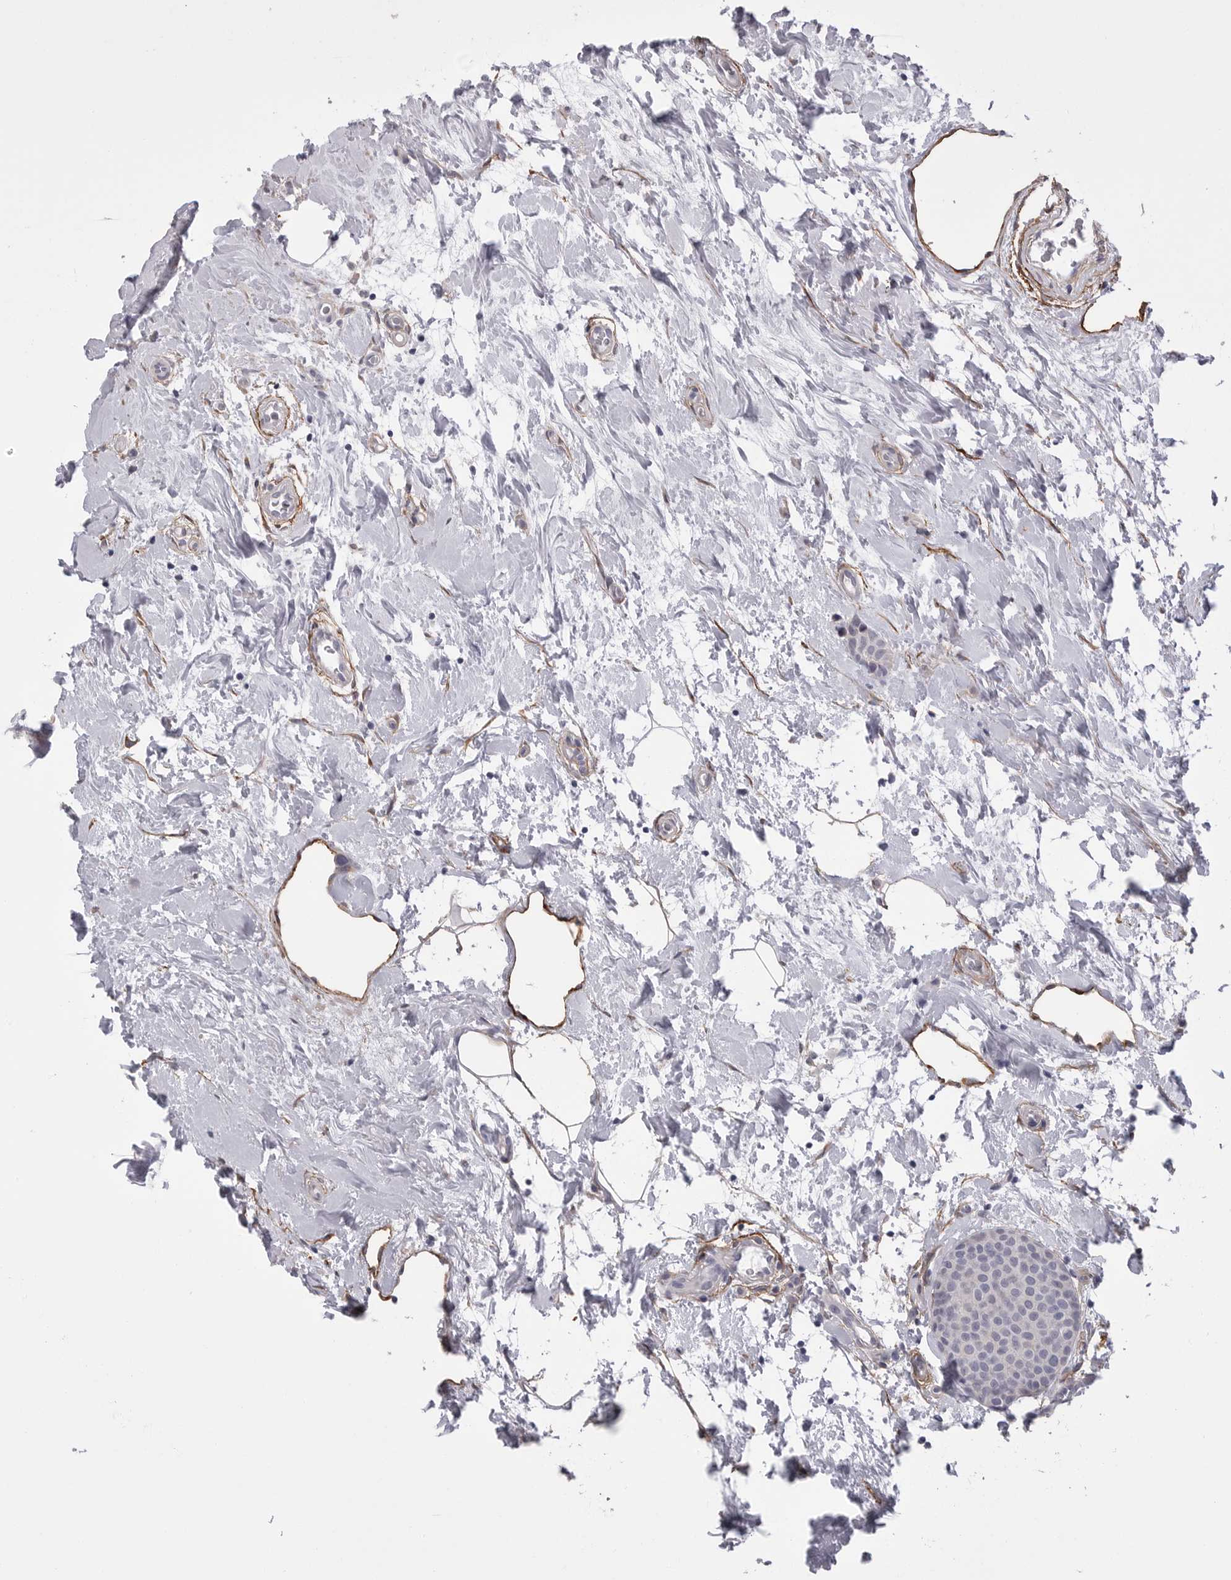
{"staining": {"intensity": "negative", "quantity": "none", "location": "none"}, "tissue": "breast cancer", "cell_type": "Tumor cells", "image_type": "cancer", "snomed": [{"axis": "morphology", "description": "Lobular carcinoma, in situ"}, {"axis": "morphology", "description": "Lobular carcinoma"}, {"axis": "topography", "description": "Breast"}], "caption": "Immunohistochemical staining of human breast lobular carcinoma in situ shows no significant expression in tumor cells. (DAB (3,3'-diaminobenzidine) IHC visualized using brightfield microscopy, high magnification).", "gene": "AKAP12", "patient": {"sex": "female", "age": 41}}